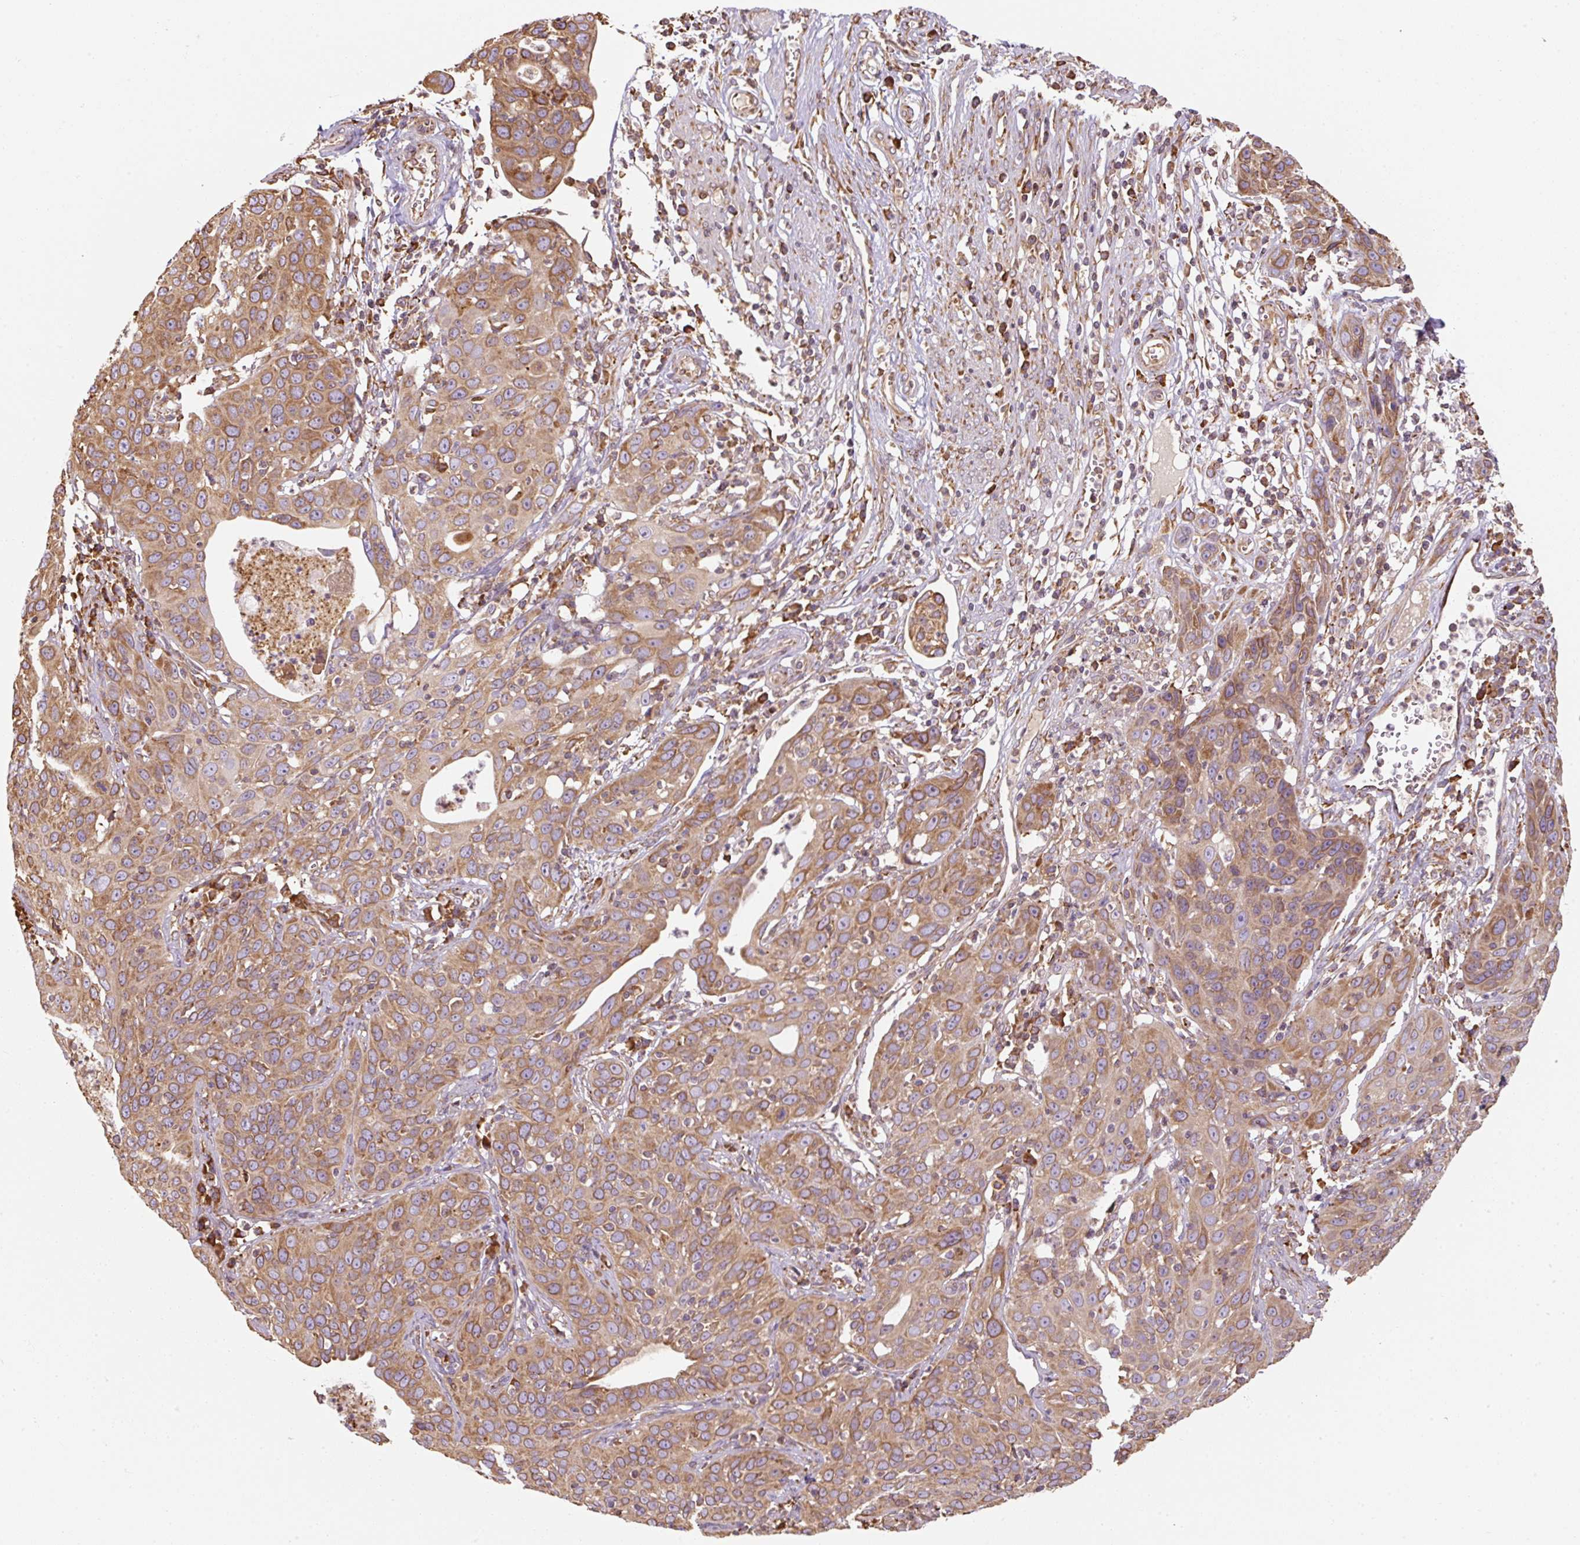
{"staining": {"intensity": "moderate", "quantity": ">75%", "location": "cytoplasmic/membranous"}, "tissue": "cervical cancer", "cell_type": "Tumor cells", "image_type": "cancer", "snomed": [{"axis": "morphology", "description": "Squamous cell carcinoma, NOS"}, {"axis": "topography", "description": "Cervix"}], "caption": "Brown immunohistochemical staining in cervical cancer (squamous cell carcinoma) demonstrates moderate cytoplasmic/membranous staining in about >75% of tumor cells. The protein is shown in brown color, while the nuclei are stained blue.", "gene": "PRKCSH", "patient": {"sex": "female", "age": 36}}